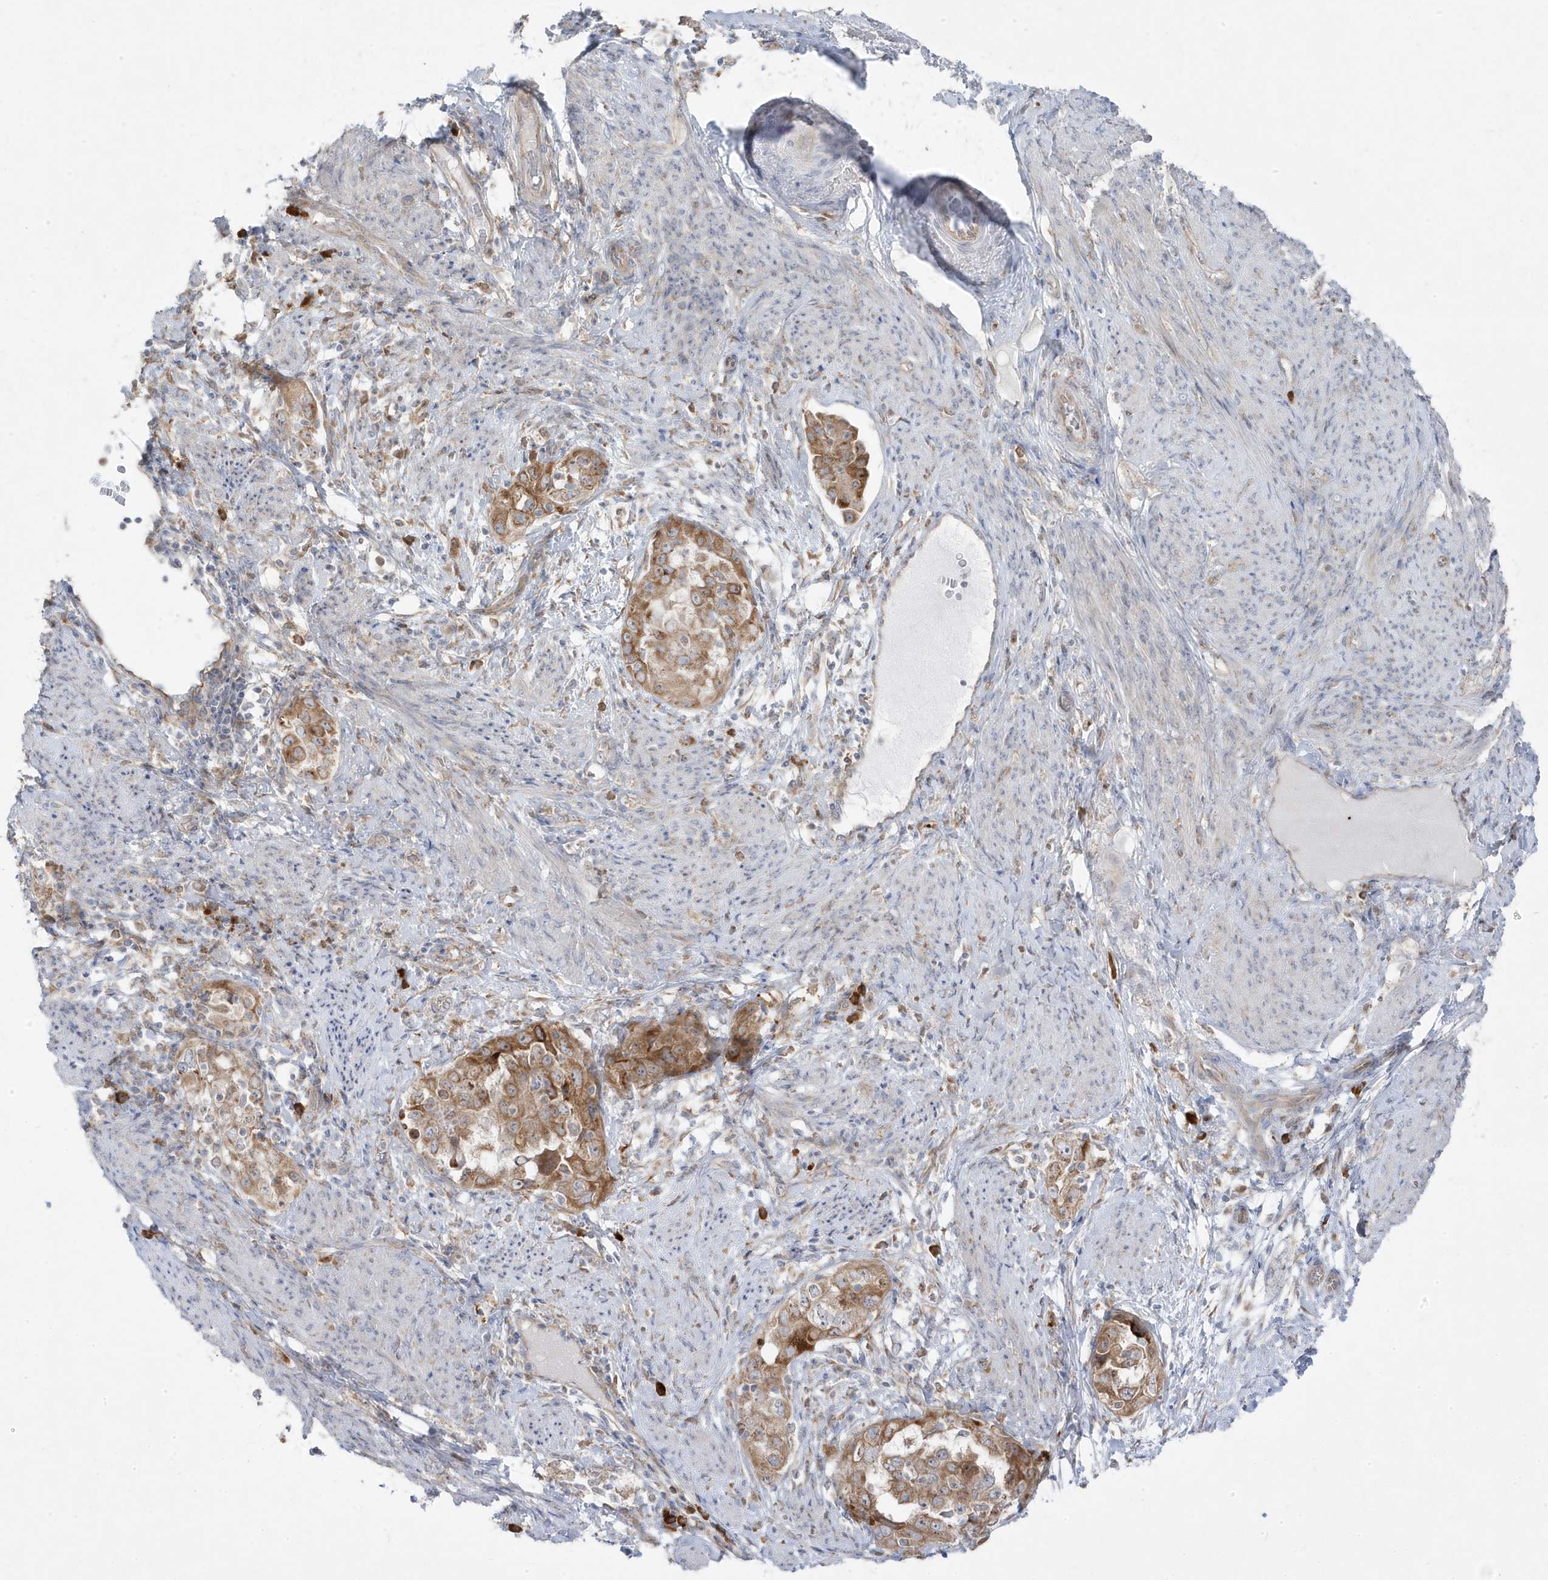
{"staining": {"intensity": "moderate", "quantity": ">75%", "location": "cytoplasmic/membranous"}, "tissue": "endometrial cancer", "cell_type": "Tumor cells", "image_type": "cancer", "snomed": [{"axis": "morphology", "description": "Adenocarcinoma, NOS"}, {"axis": "topography", "description": "Endometrium"}], "caption": "A micrograph showing moderate cytoplasmic/membranous positivity in approximately >75% of tumor cells in adenocarcinoma (endometrial), as visualized by brown immunohistochemical staining.", "gene": "ZNF654", "patient": {"sex": "female", "age": 85}}